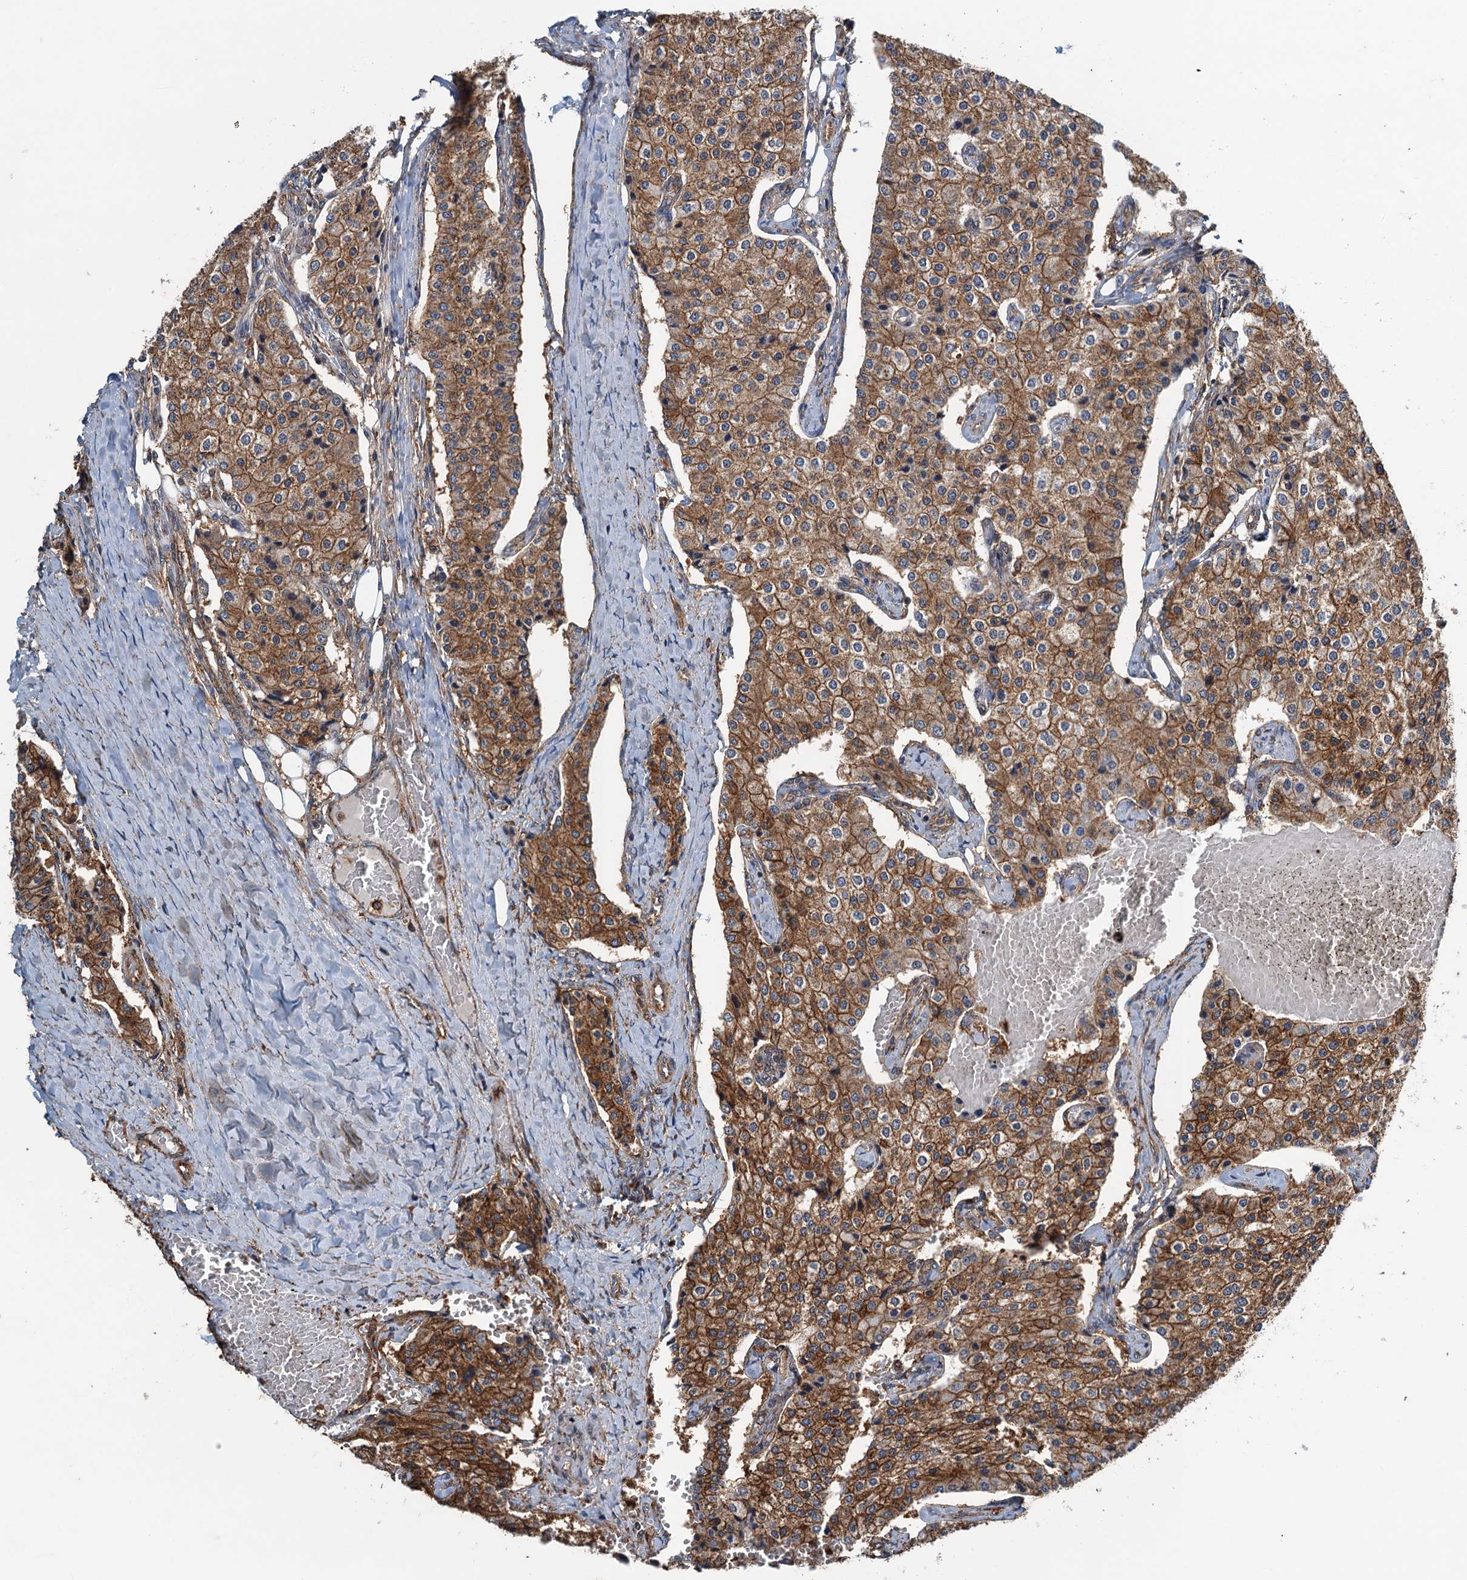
{"staining": {"intensity": "moderate", "quantity": ">75%", "location": "cytoplasmic/membranous"}, "tissue": "carcinoid", "cell_type": "Tumor cells", "image_type": "cancer", "snomed": [{"axis": "morphology", "description": "Carcinoid, malignant, NOS"}, {"axis": "topography", "description": "Colon"}], "caption": "An IHC micrograph of tumor tissue is shown. Protein staining in brown highlights moderate cytoplasmic/membranous positivity in malignant carcinoid within tumor cells.", "gene": "WHAMM", "patient": {"sex": "female", "age": 52}}